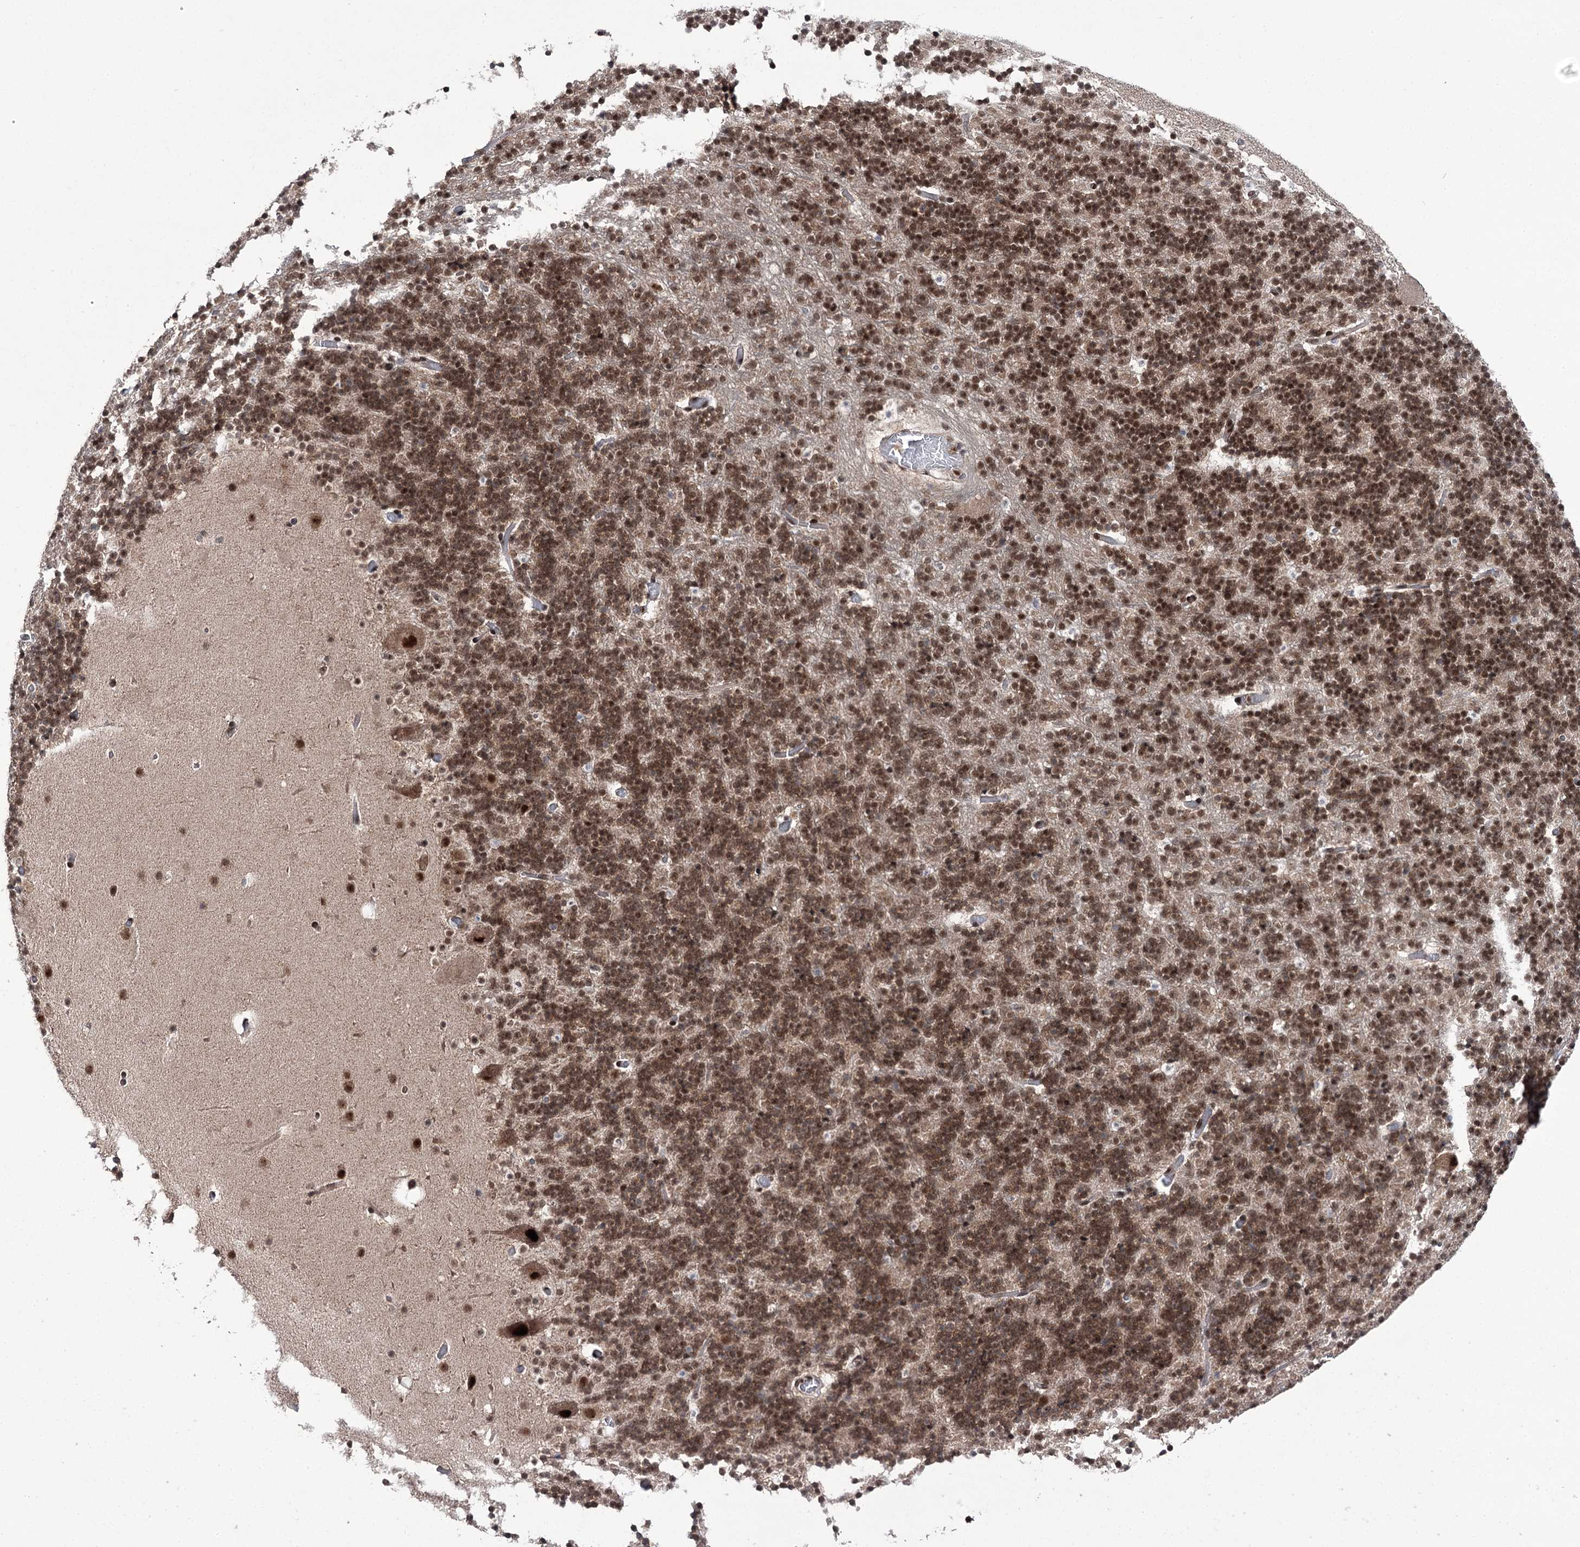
{"staining": {"intensity": "moderate", "quantity": ">75%", "location": "nuclear"}, "tissue": "cerebellum", "cell_type": "Cells in granular layer", "image_type": "normal", "snomed": [{"axis": "morphology", "description": "Normal tissue, NOS"}, {"axis": "topography", "description": "Cerebellum"}], "caption": "A brown stain labels moderate nuclear positivity of a protein in cells in granular layer of benign cerebellum. Nuclei are stained in blue.", "gene": "ERCC3", "patient": {"sex": "male", "age": 57}}